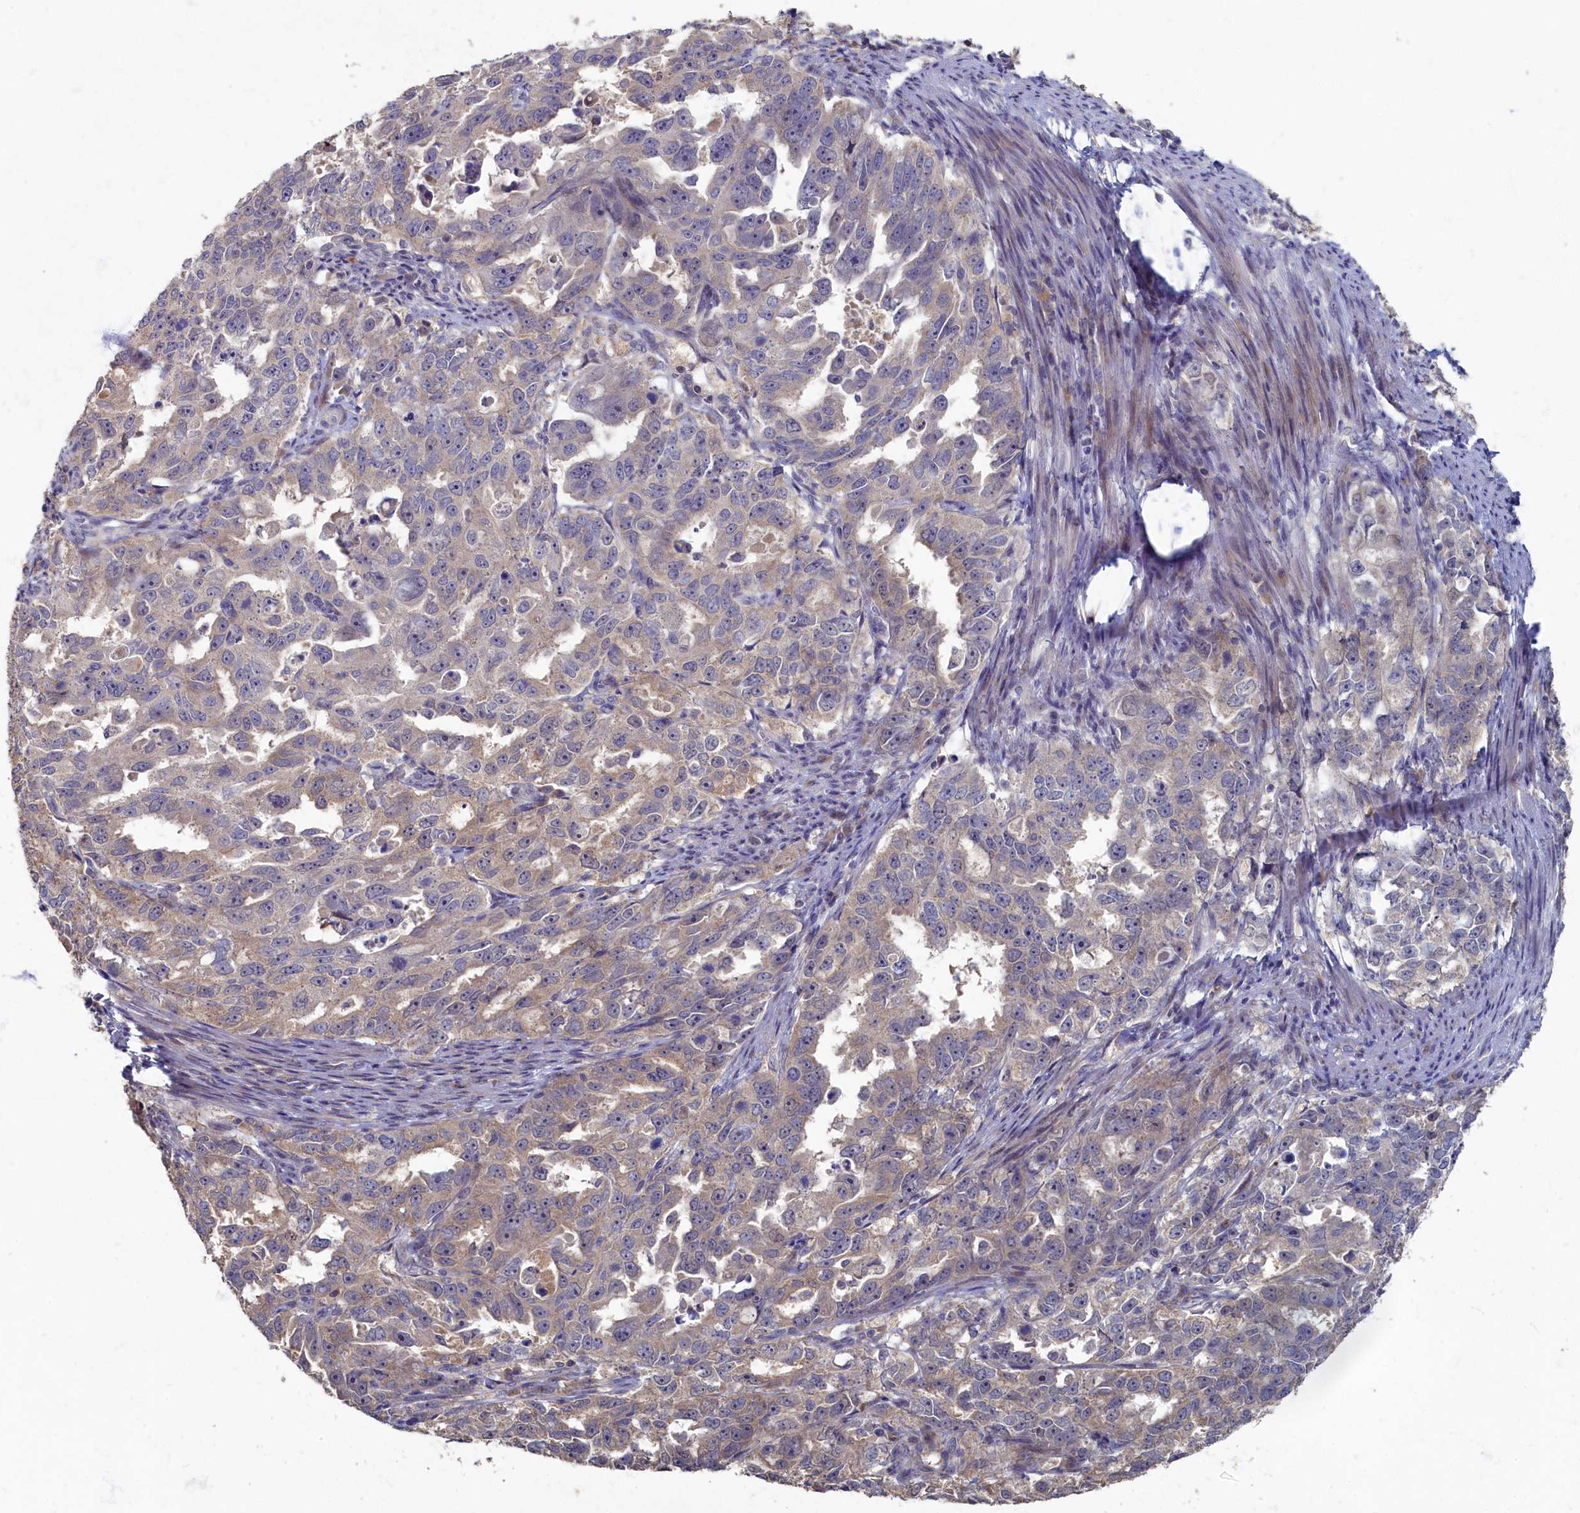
{"staining": {"intensity": "weak", "quantity": "25%-75%", "location": "cytoplasmic/membranous"}, "tissue": "endometrial cancer", "cell_type": "Tumor cells", "image_type": "cancer", "snomed": [{"axis": "morphology", "description": "Adenocarcinoma, NOS"}, {"axis": "topography", "description": "Endometrium"}], "caption": "This micrograph demonstrates immunohistochemistry (IHC) staining of human endometrial cancer, with low weak cytoplasmic/membranous expression in approximately 25%-75% of tumor cells.", "gene": "HUNK", "patient": {"sex": "female", "age": 65}}